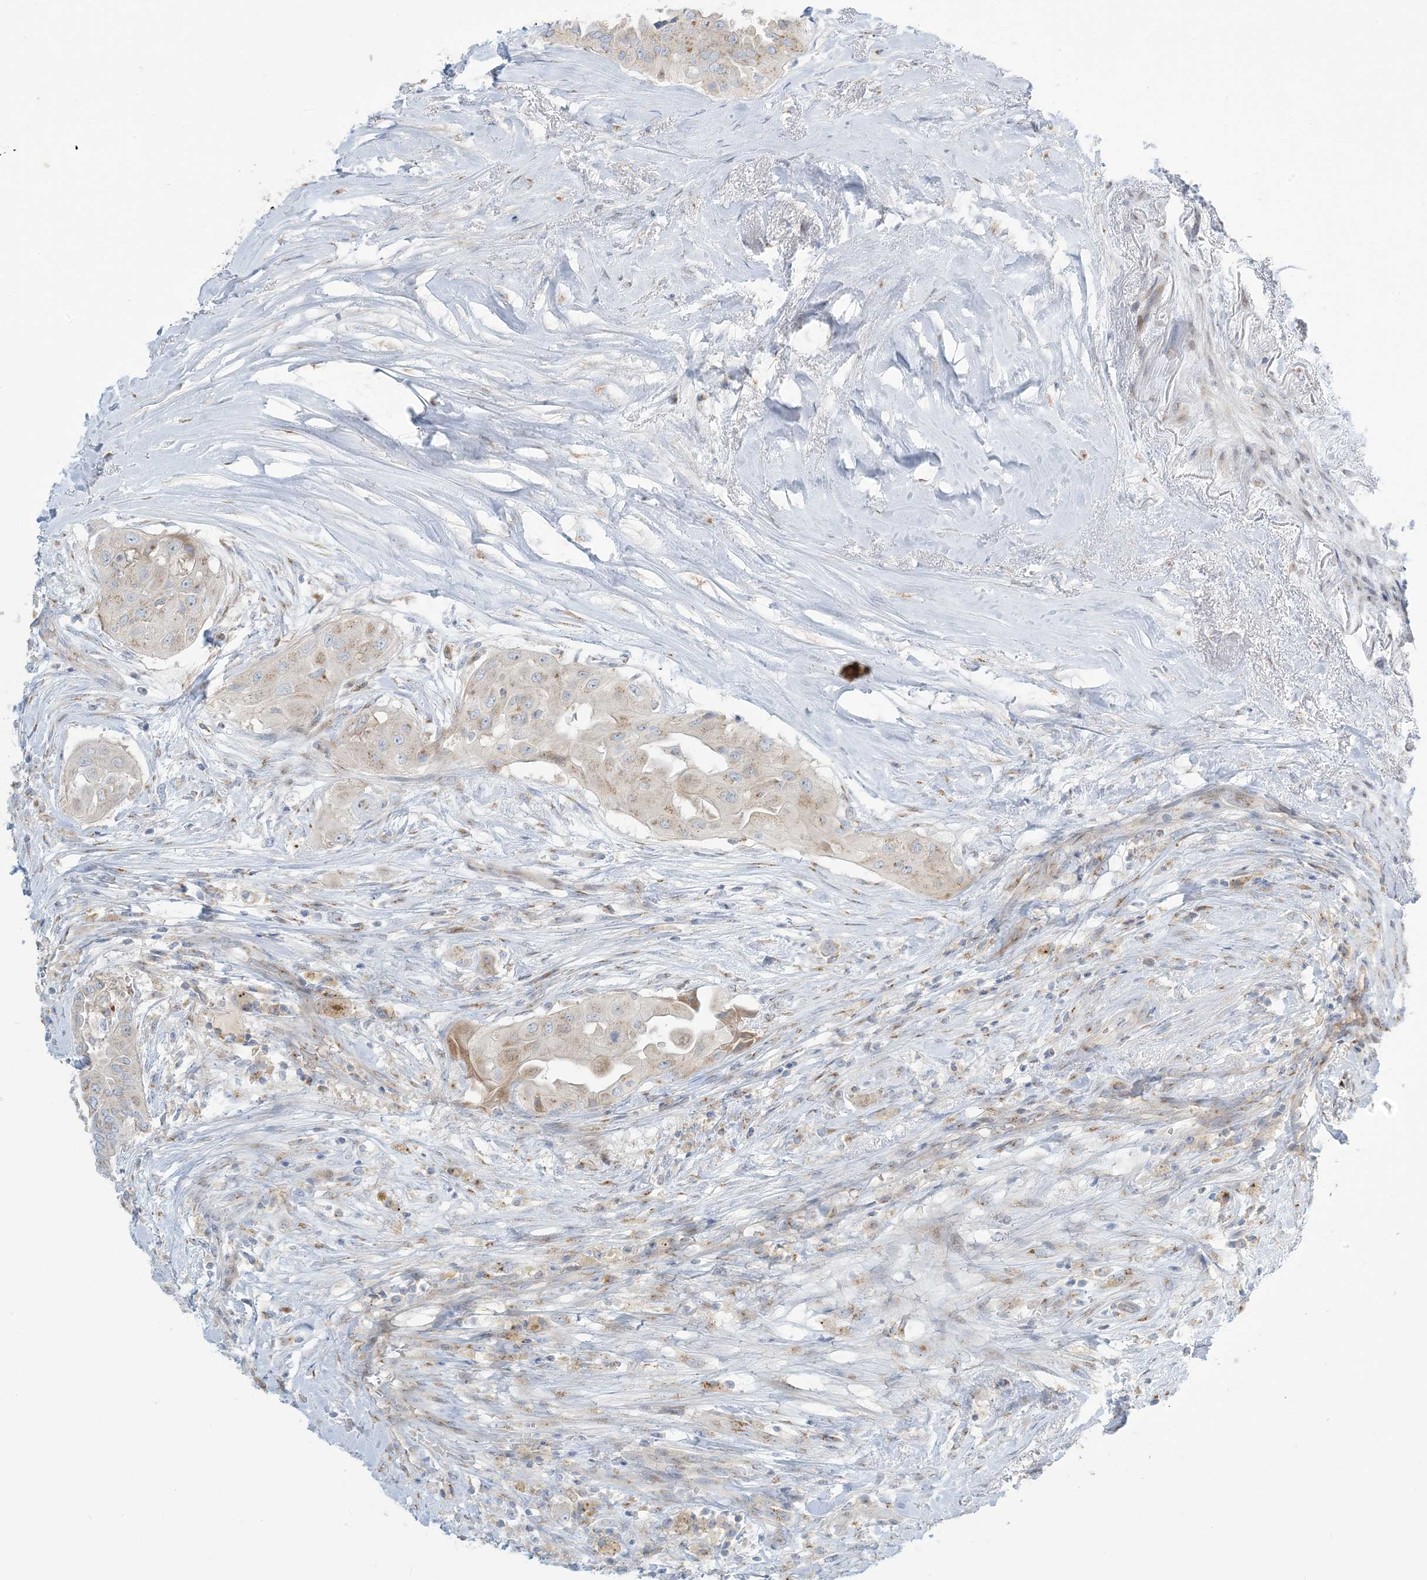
{"staining": {"intensity": "weak", "quantity": ">75%", "location": "cytoplasmic/membranous"}, "tissue": "thyroid cancer", "cell_type": "Tumor cells", "image_type": "cancer", "snomed": [{"axis": "morphology", "description": "Papillary adenocarcinoma, NOS"}, {"axis": "topography", "description": "Thyroid gland"}], "caption": "Protein positivity by immunohistochemistry (IHC) displays weak cytoplasmic/membranous staining in approximately >75% of tumor cells in thyroid cancer (papillary adenocarcinoma).", "gene": "AFTPH", "patient": {"sex": "female", "age": 59}}